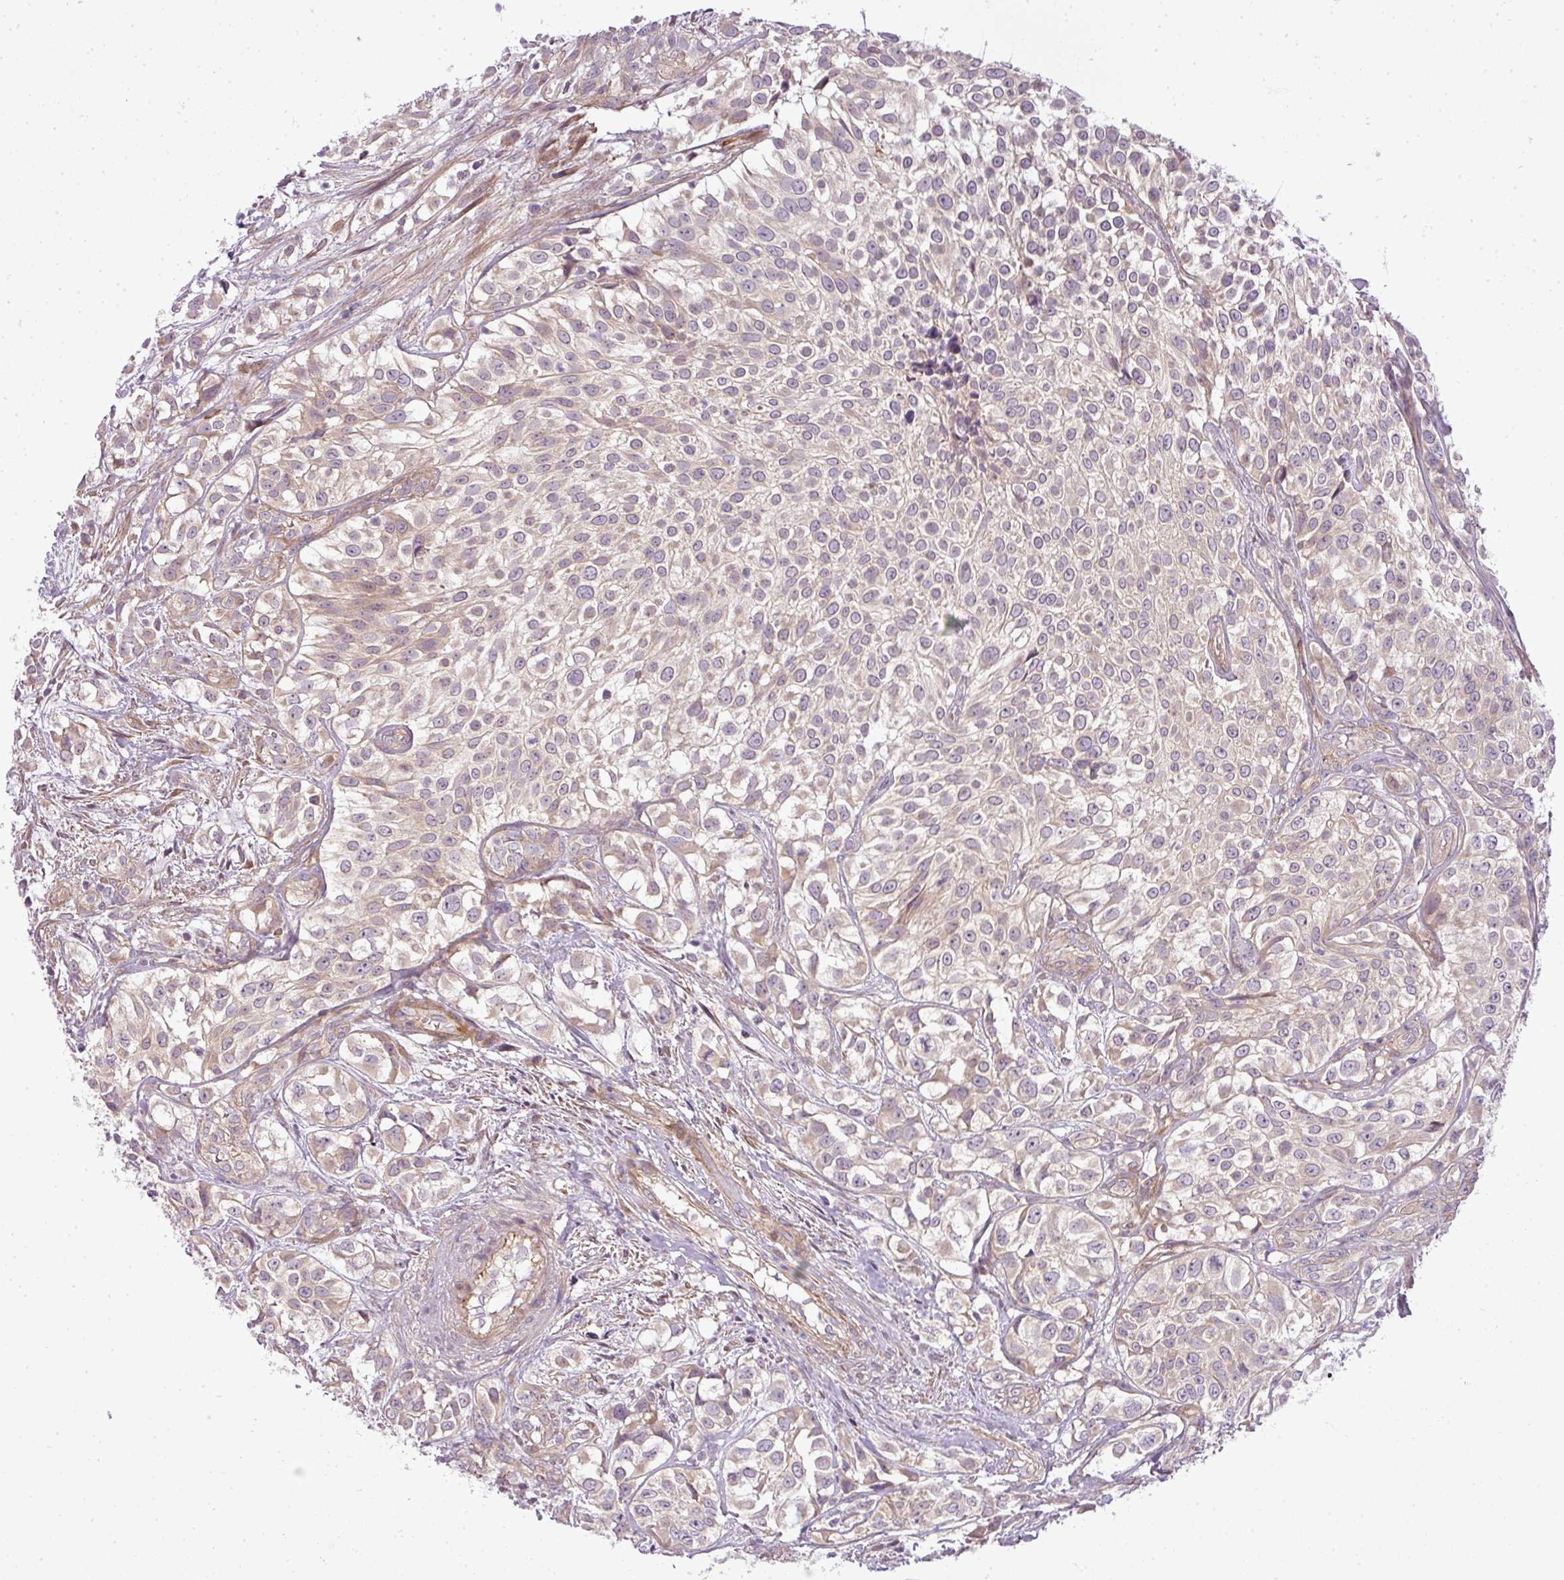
{"staining": {"intensity": "weak", "quantity": "25%-75%", "location": "cytoplasmic/membranous"}, "tissue": "urothelial cancer", "cell_type": "Tumor cells", "image_type": "cancer", "snomed": [{"axis": "morphology", "description": "Urothelial carcinoma, High grade"}, {"axis": "topography", "description": "Urinary bladder"}], "caption": "An IHC histopathology image of neoplastic tissue is shown. Protein staining in brown highlights weak cytoplasmic/membranous positivity in urothelial cancer within tumor cells.", "gene": "ZDHHC1", "patient": {"sex": "male", "age": 56}}